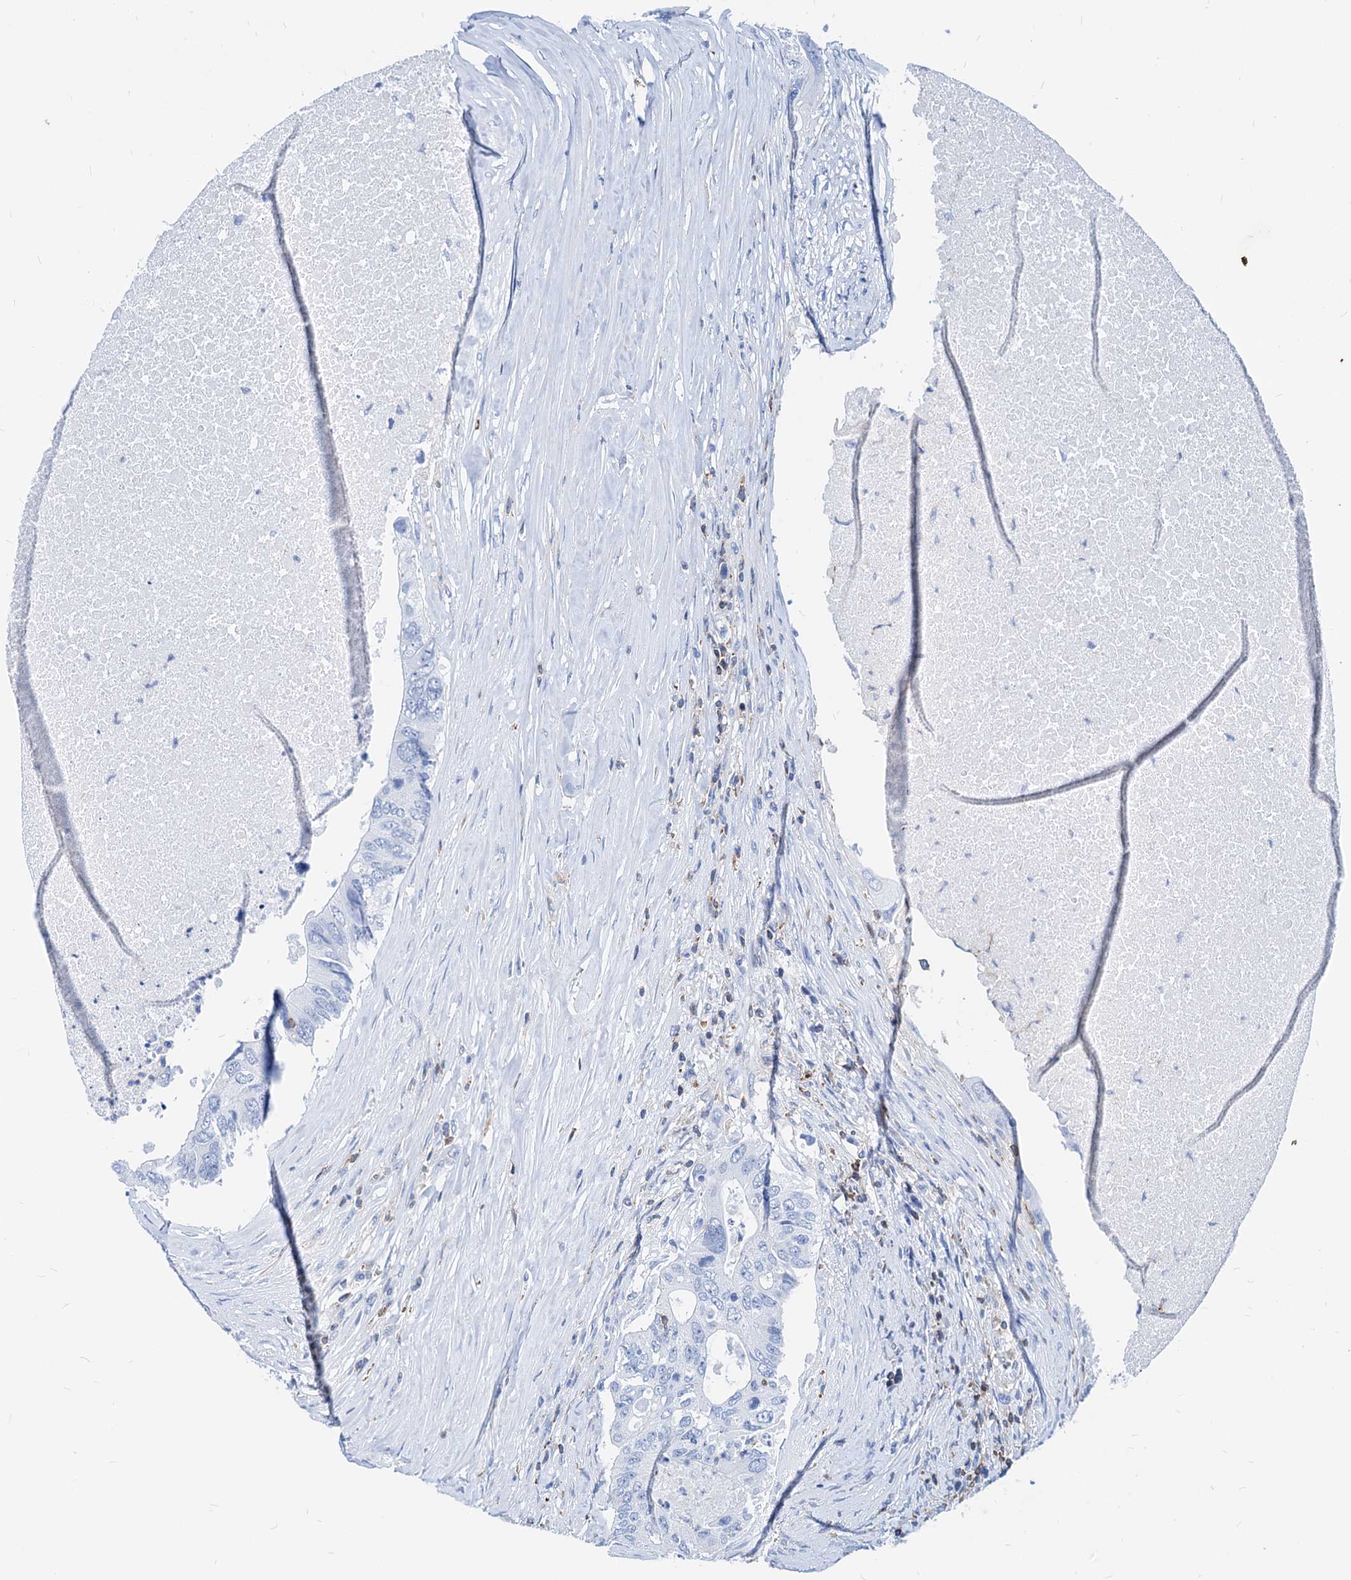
{"staining": {"intensity": "negative", "quantity": "none", "location": "none"}, "tissue": "colorectal cancer", "cell_type": "Tumor cells", "image_type": "cancer", "snomed": [{"axis": "morphology", "description": "Adenocarcinoma, NOS"}, {"axis": "topography", "description": "Colon"}], "caption": "Photomicrograph shows no significant protein expression in tumor cells of colorectal cancer.", "gene": "LCP2", "patient": {"sex": "male", "age": 71}}